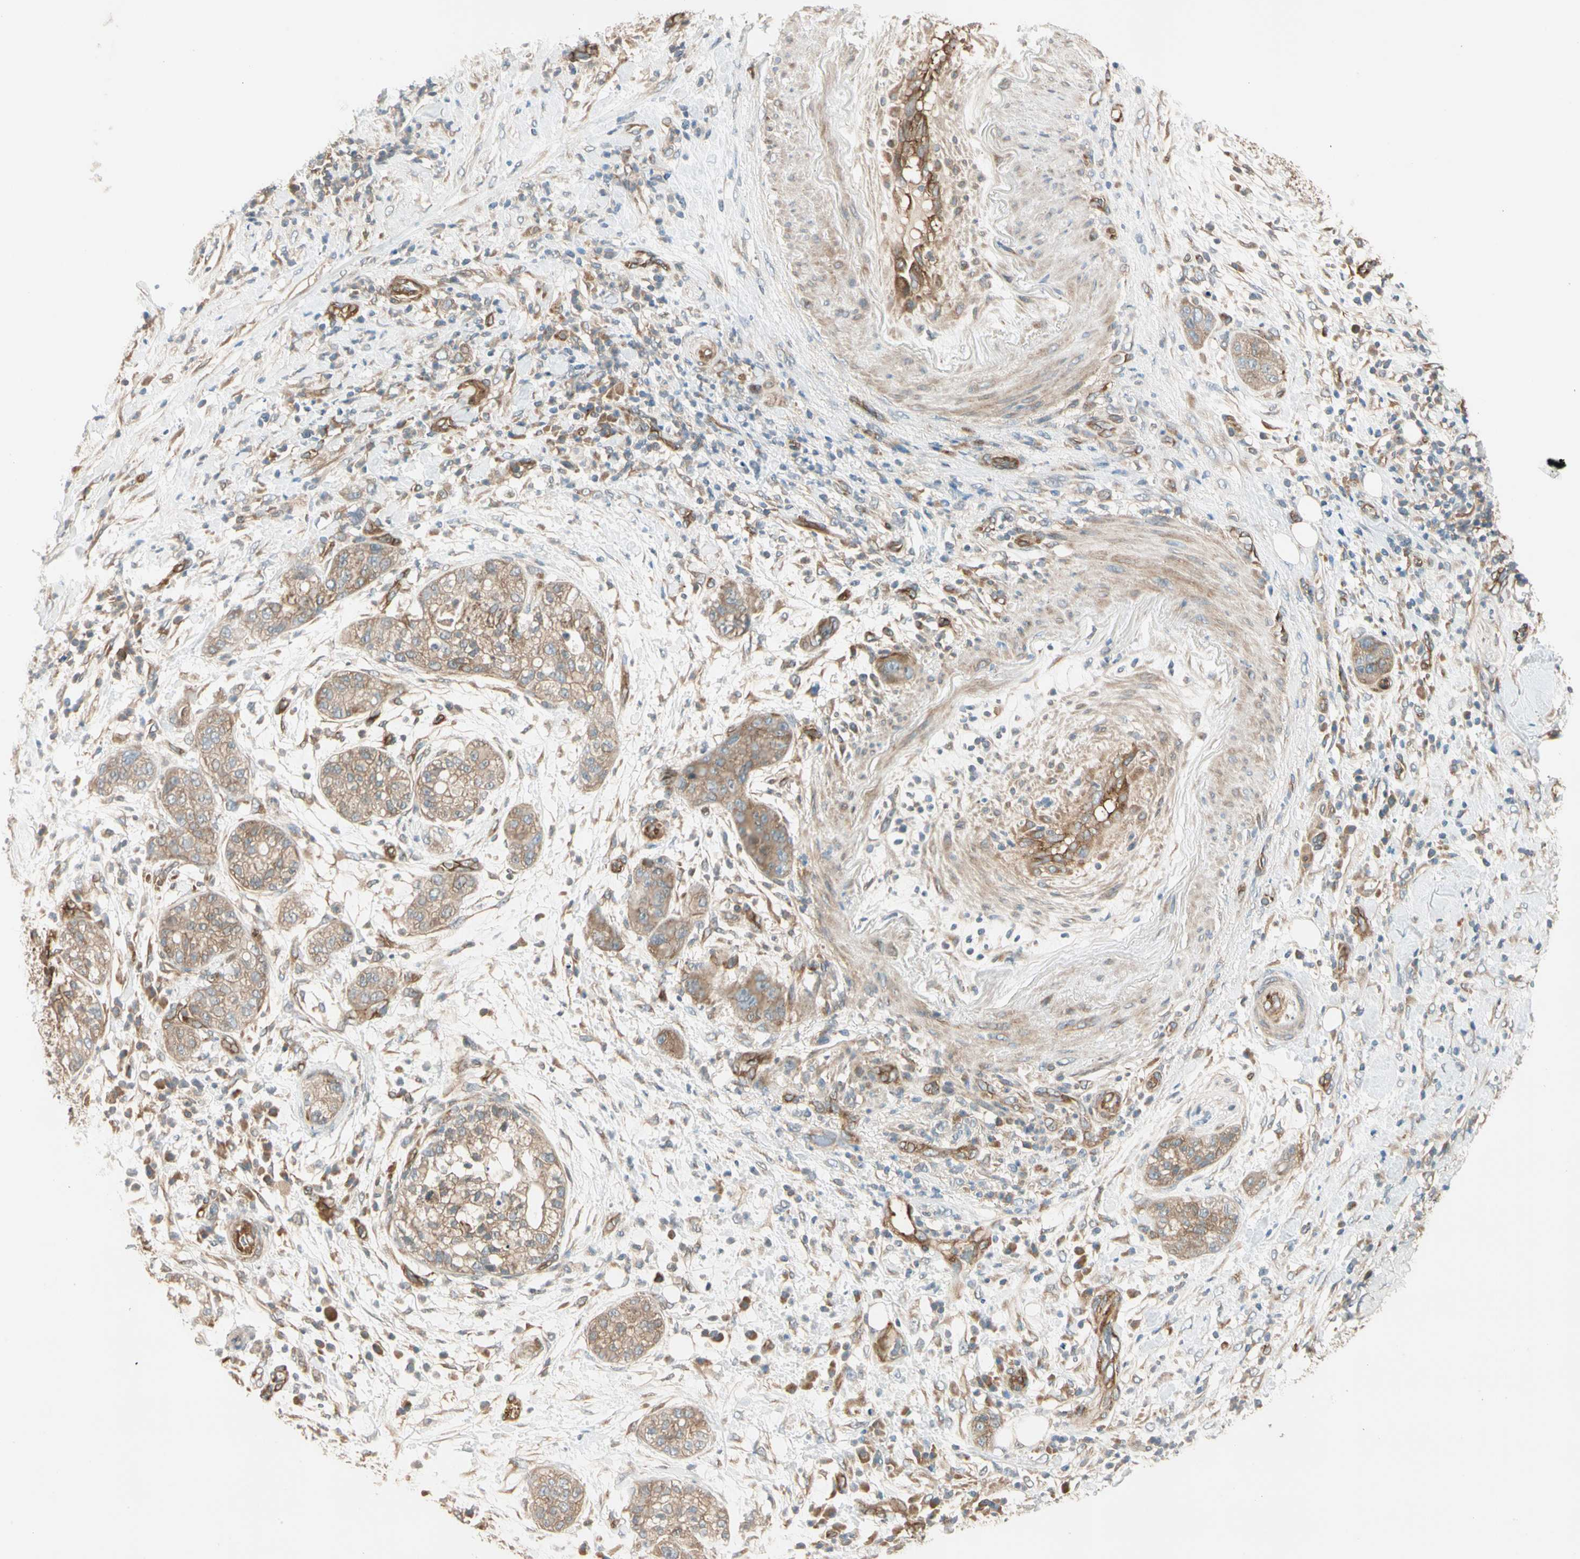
{"staining": {"intensity": "moderate", "quantity": ">75%", "location": "cytoplasmic/membranous"}, "tissue": "pancreatic cancer", "cell_type": "Tumor cells", "image_type": "cancer", "snomed": [{"axis": "morphology", "description": "Adenocarcinoma, NOS"}, {"axis": "topography", "description": "Pancreas"}], "caption": "Brown immunohistochemical staining in pancreatic adenocarcinoma exhibits moderate cytoplasmic/membranous staining in about >75% of tumor cells. (DAB IHC, brown staining for protein, blue staining for nuclei).", "gene": "ROCK2", "patient": {"sex": "female", "age": 78}}